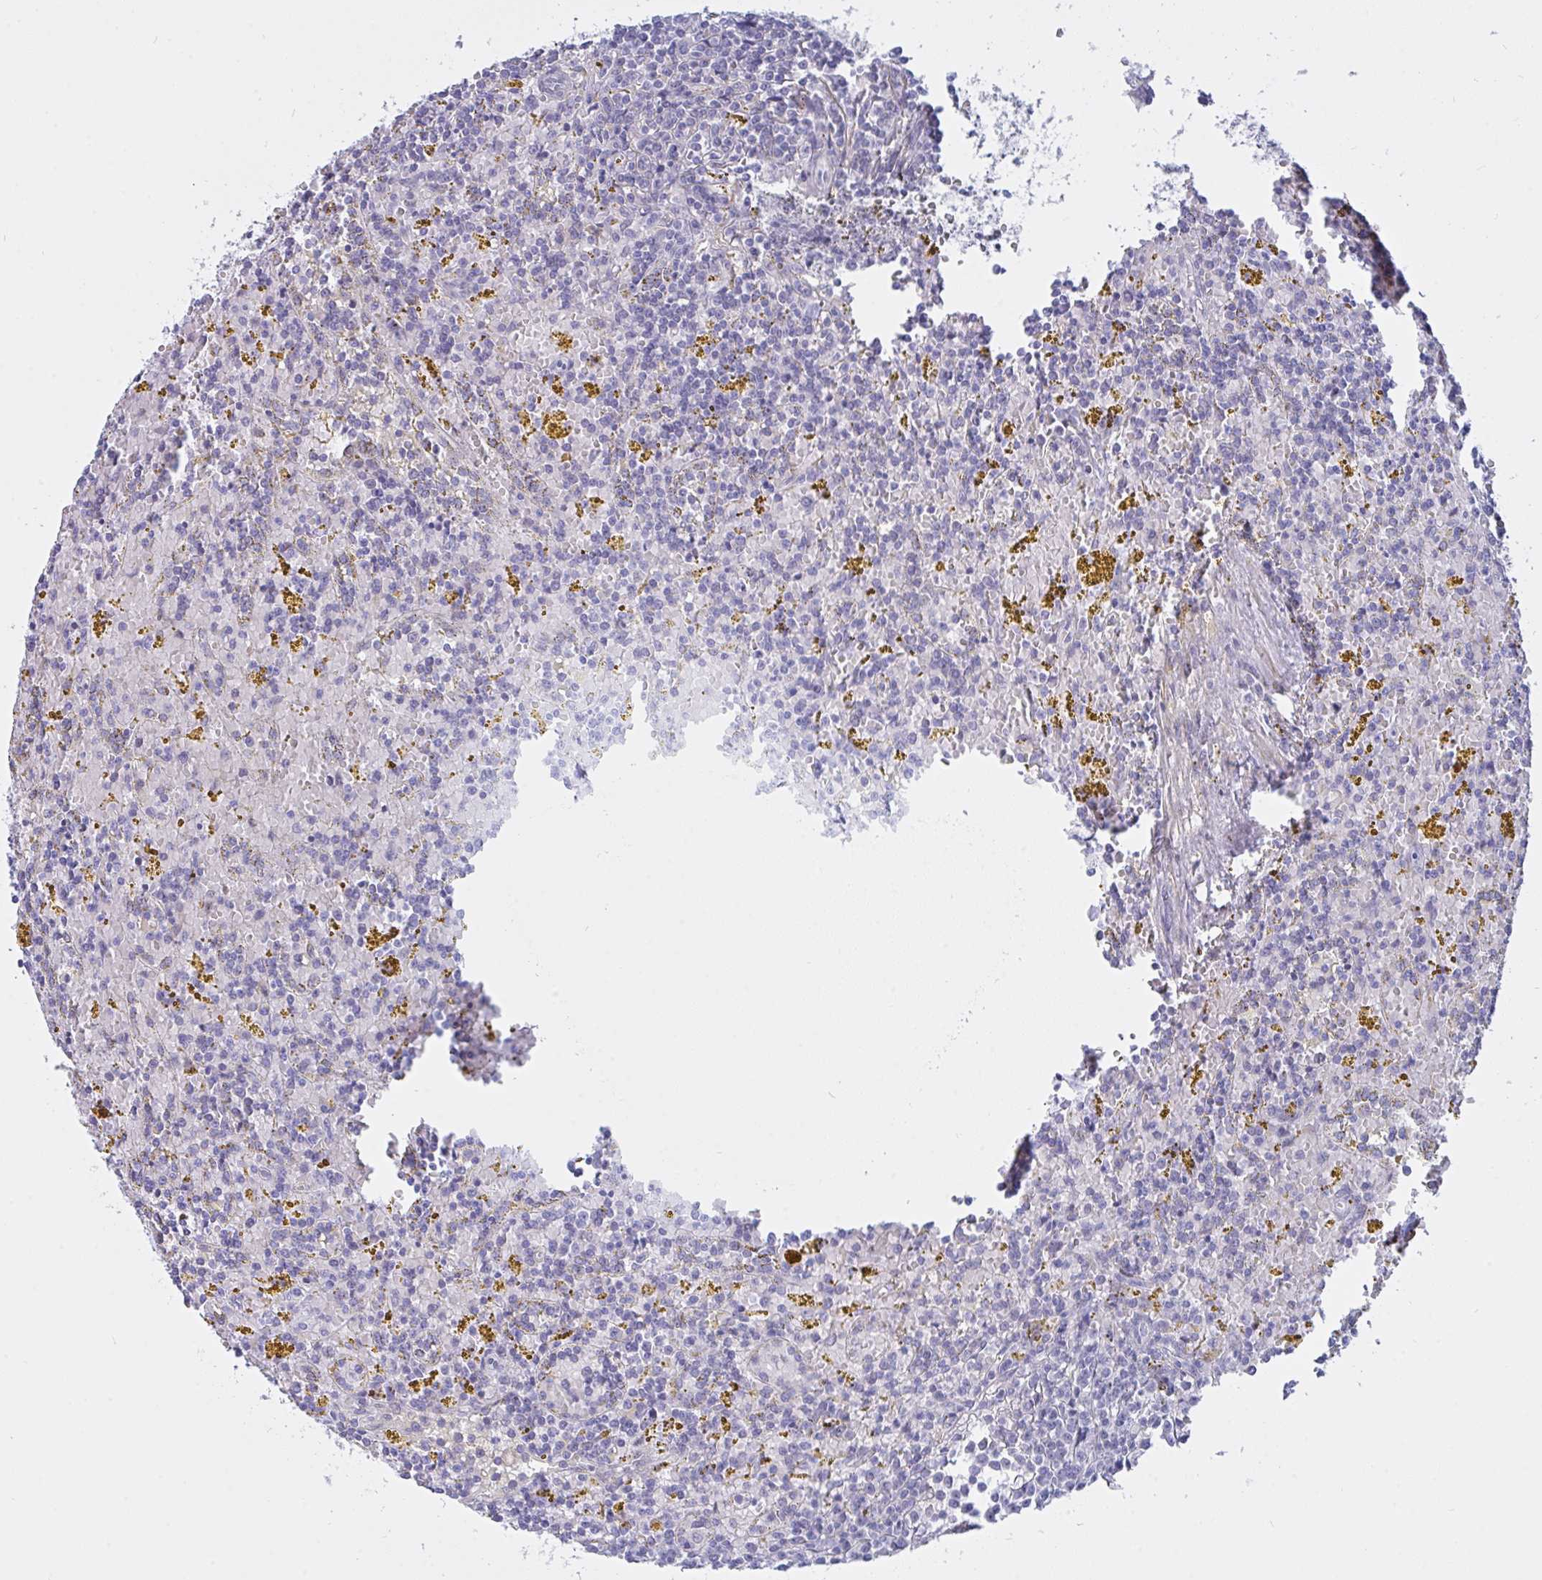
{"staining": {"intensity": "negative", "quantity": "none", "location": "none"}, "tissue": "lymphoma", "cell_type": "Tumor cells", "image_type": "cancer", "snomed": [{"axis": "morphology", "description": "Malignant lymphoma, non-Hodgkin's type, Low grade"}, {"axis": "topography", "description": "Spleen"}, {"axis": "topography", "description": "Lymph node"}], "caption": "Immunohistochemistry of lymphoma demonstrates no expression in tumor cells. (Immunohistochemistry (ihc), brightfield microscopy, high magnification).", "gene": "FBXL22", "patient": {"sex": "female", "age": 66}}